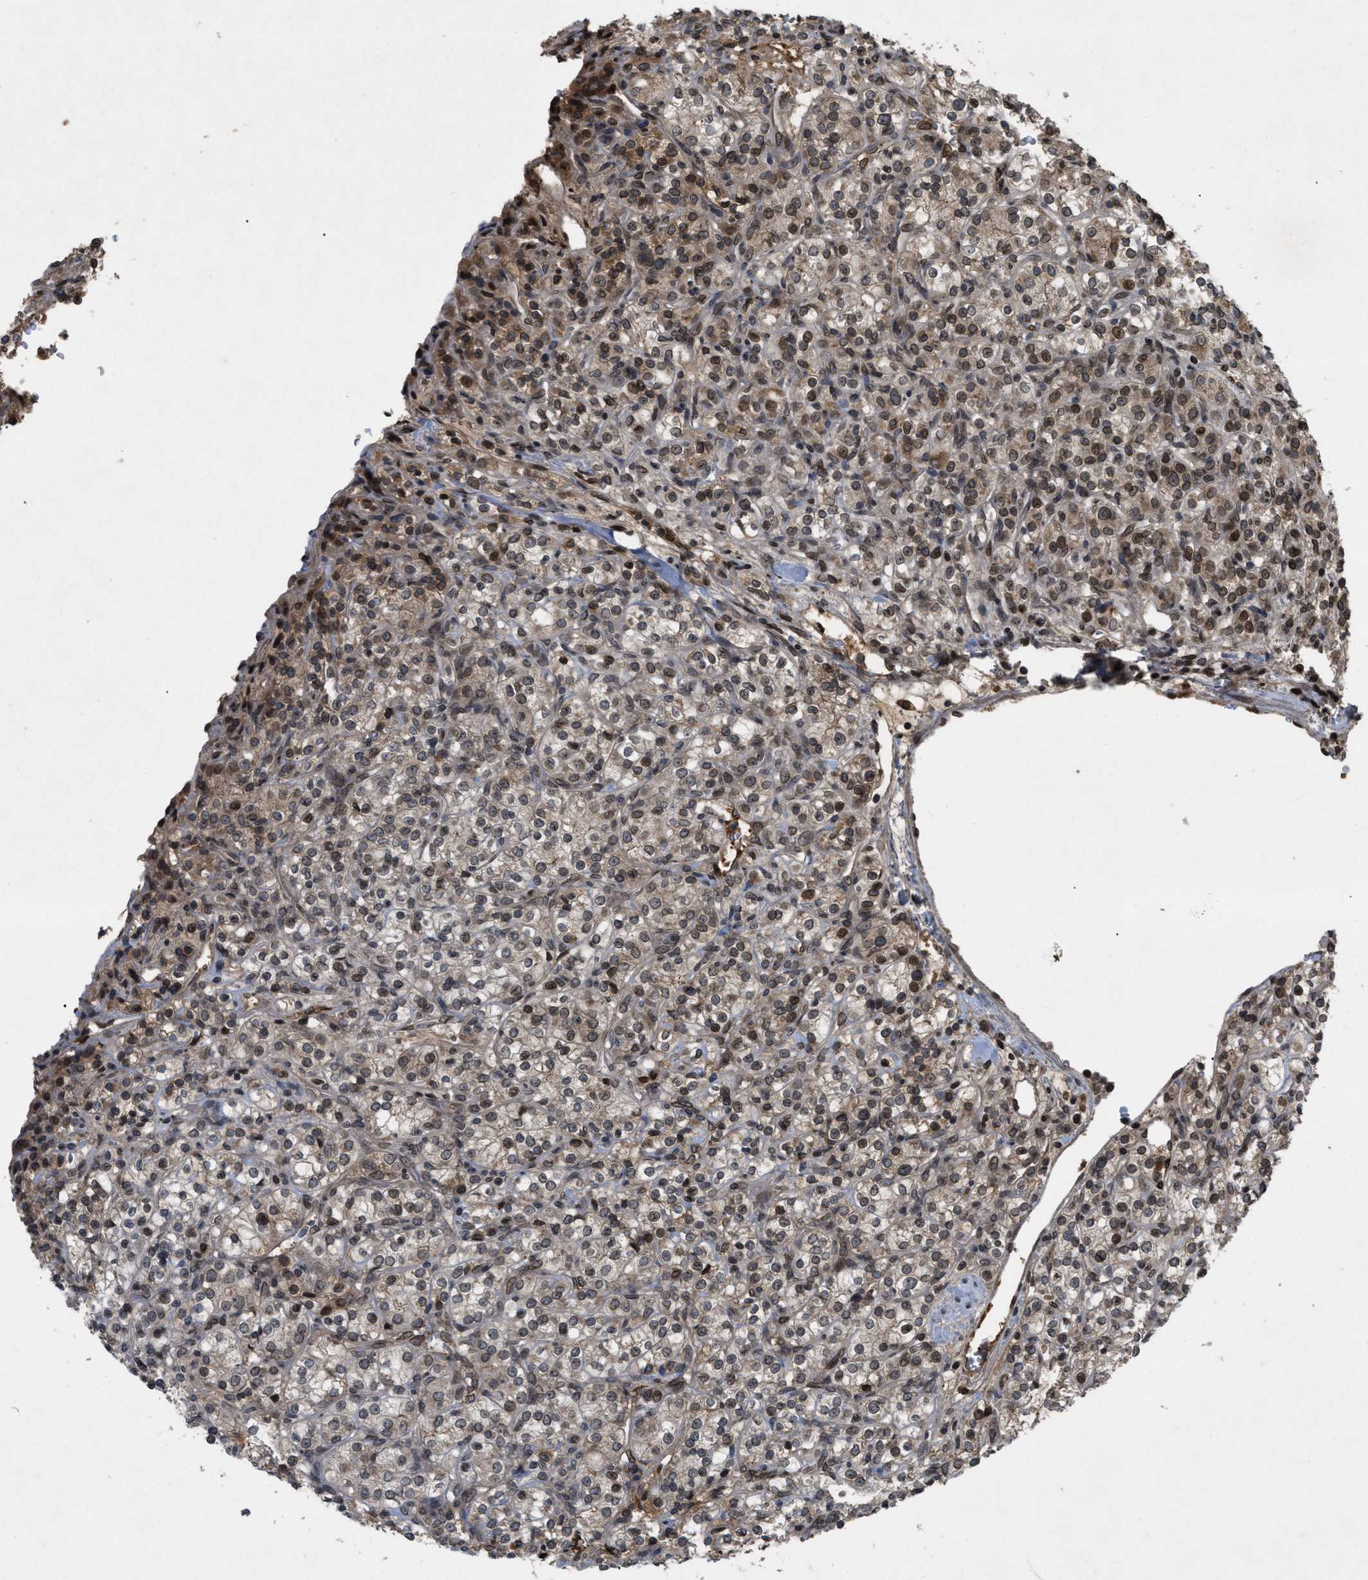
{"staining": {"intensity": "moderate", "quantity": "25%-75%", "location": "cytoplasmic/membranous,nuclear"}, "tissue": "renal cancer", "cell_type": "Tumor cells", "image_type": "cancer", "snomed": [{"axis": "morphology", "description": "Adenocarcinoma, NOS"}, {"axis": "topography", "description": "Kidney"}], "caption": "Moderate cytoplasmic/membranous and nuclear protein staining is seen in about 25%-75% of tumor cells in renal cancer (adenocarcinoma). The staining was performed using DAB, with brown indicating positive protein expression. Nuclei are stained blue with hematoxylin.", "gene": "CRY1", "patient": {"sex": "male", "age": 77}}